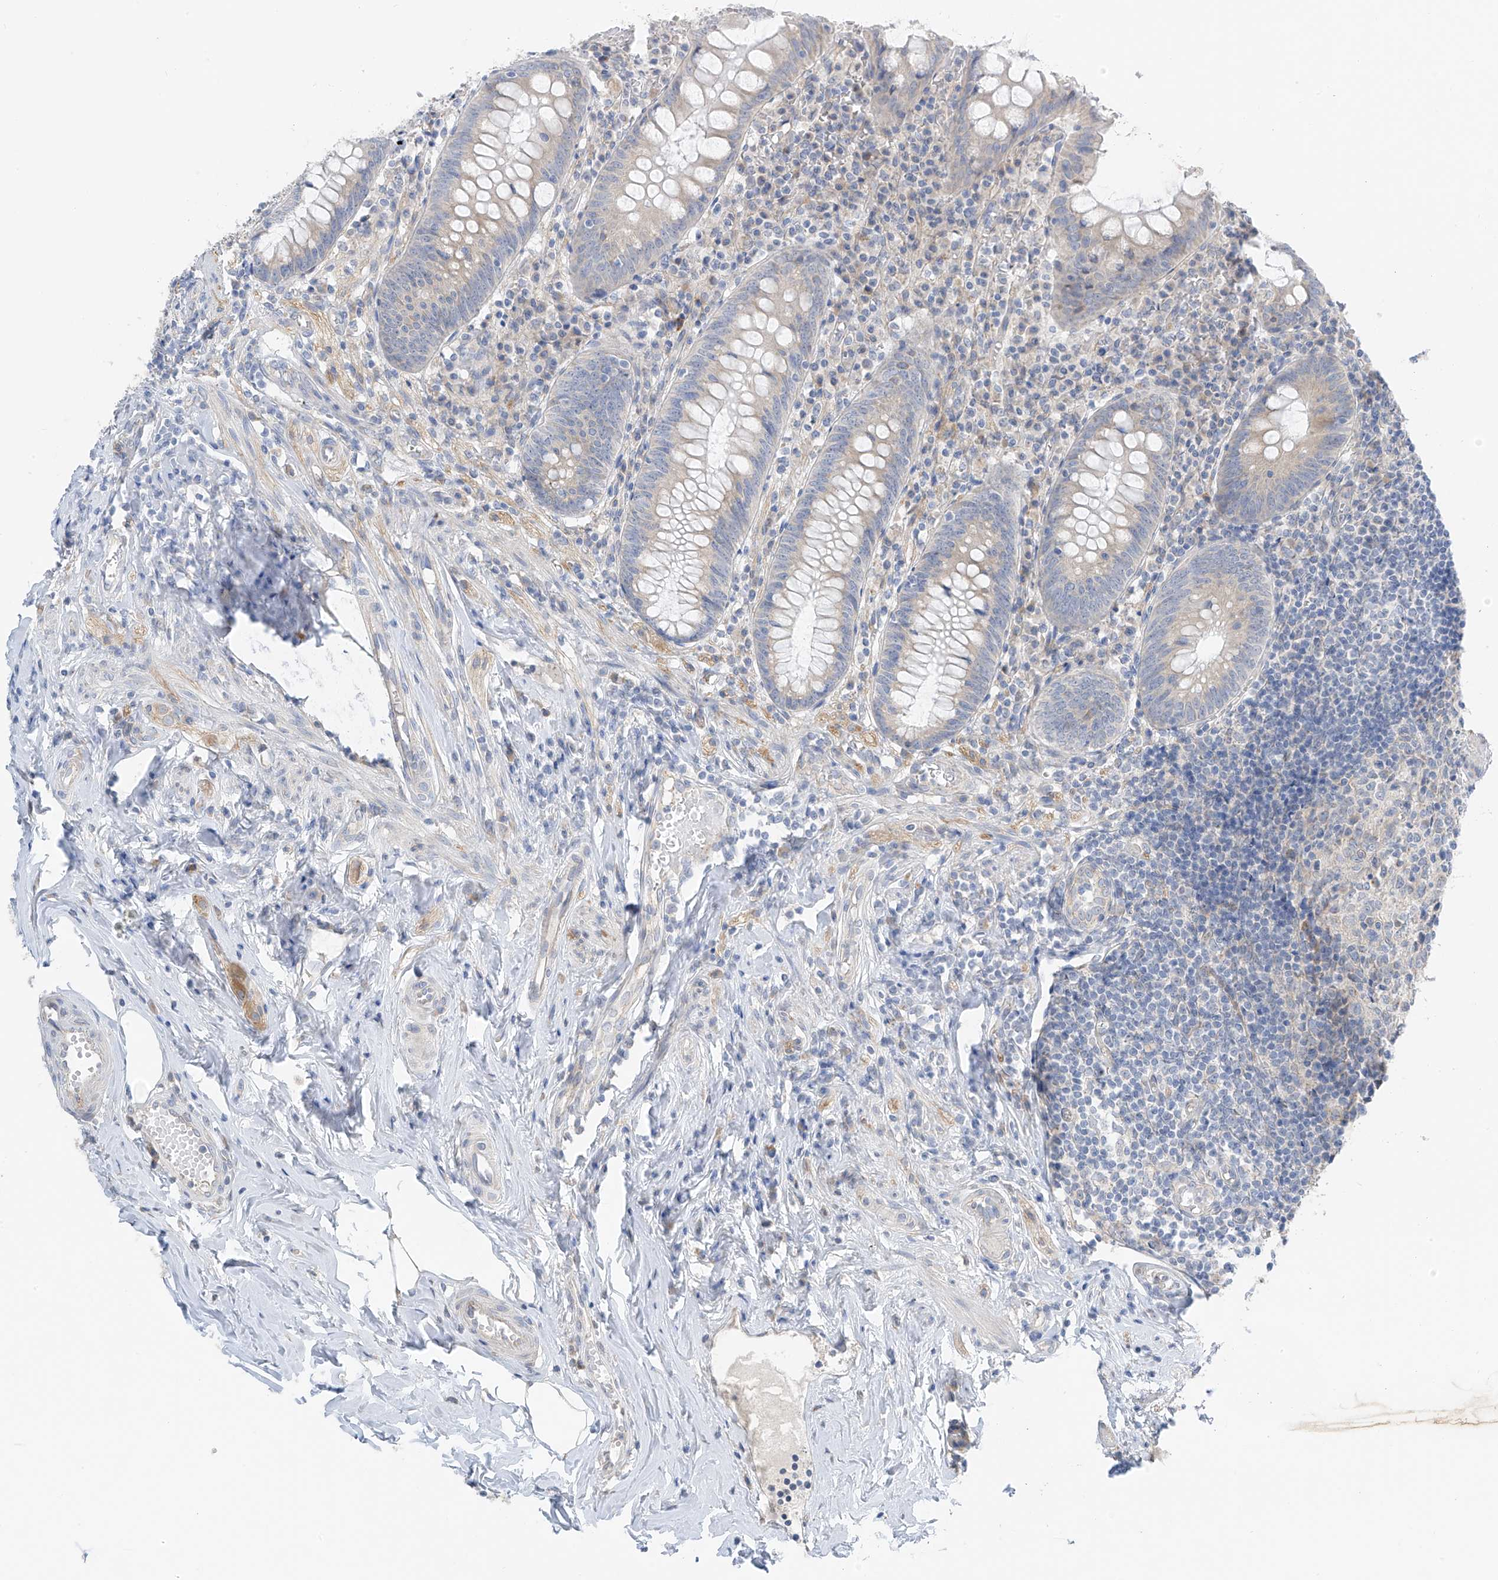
{"staining": {"intensity": "weak", "quantity": "25%-75%", "location": "cytoplasmic/membranous"}, "tissue": "appendix", "cell_type": "Glandular cells", "image_type": "normal", "snomed": [{"axis": "morphology", "description": "Normal tissue, NOS"}, {"axis": "topography", "description": "Appendix"}], "caption": "Protein analysis of normal appendix demonstrates weak cytoplasmic/membranous positivity in approximately 25%-75% of glandular cells. The staining was performed using DAB to visualize the protein expression in brown, while the nuclei were stained in blue with hematoxylin (Magnification: 20x).", "gene": "NALCN", "patient": {"sex": "female", "age": 54}}